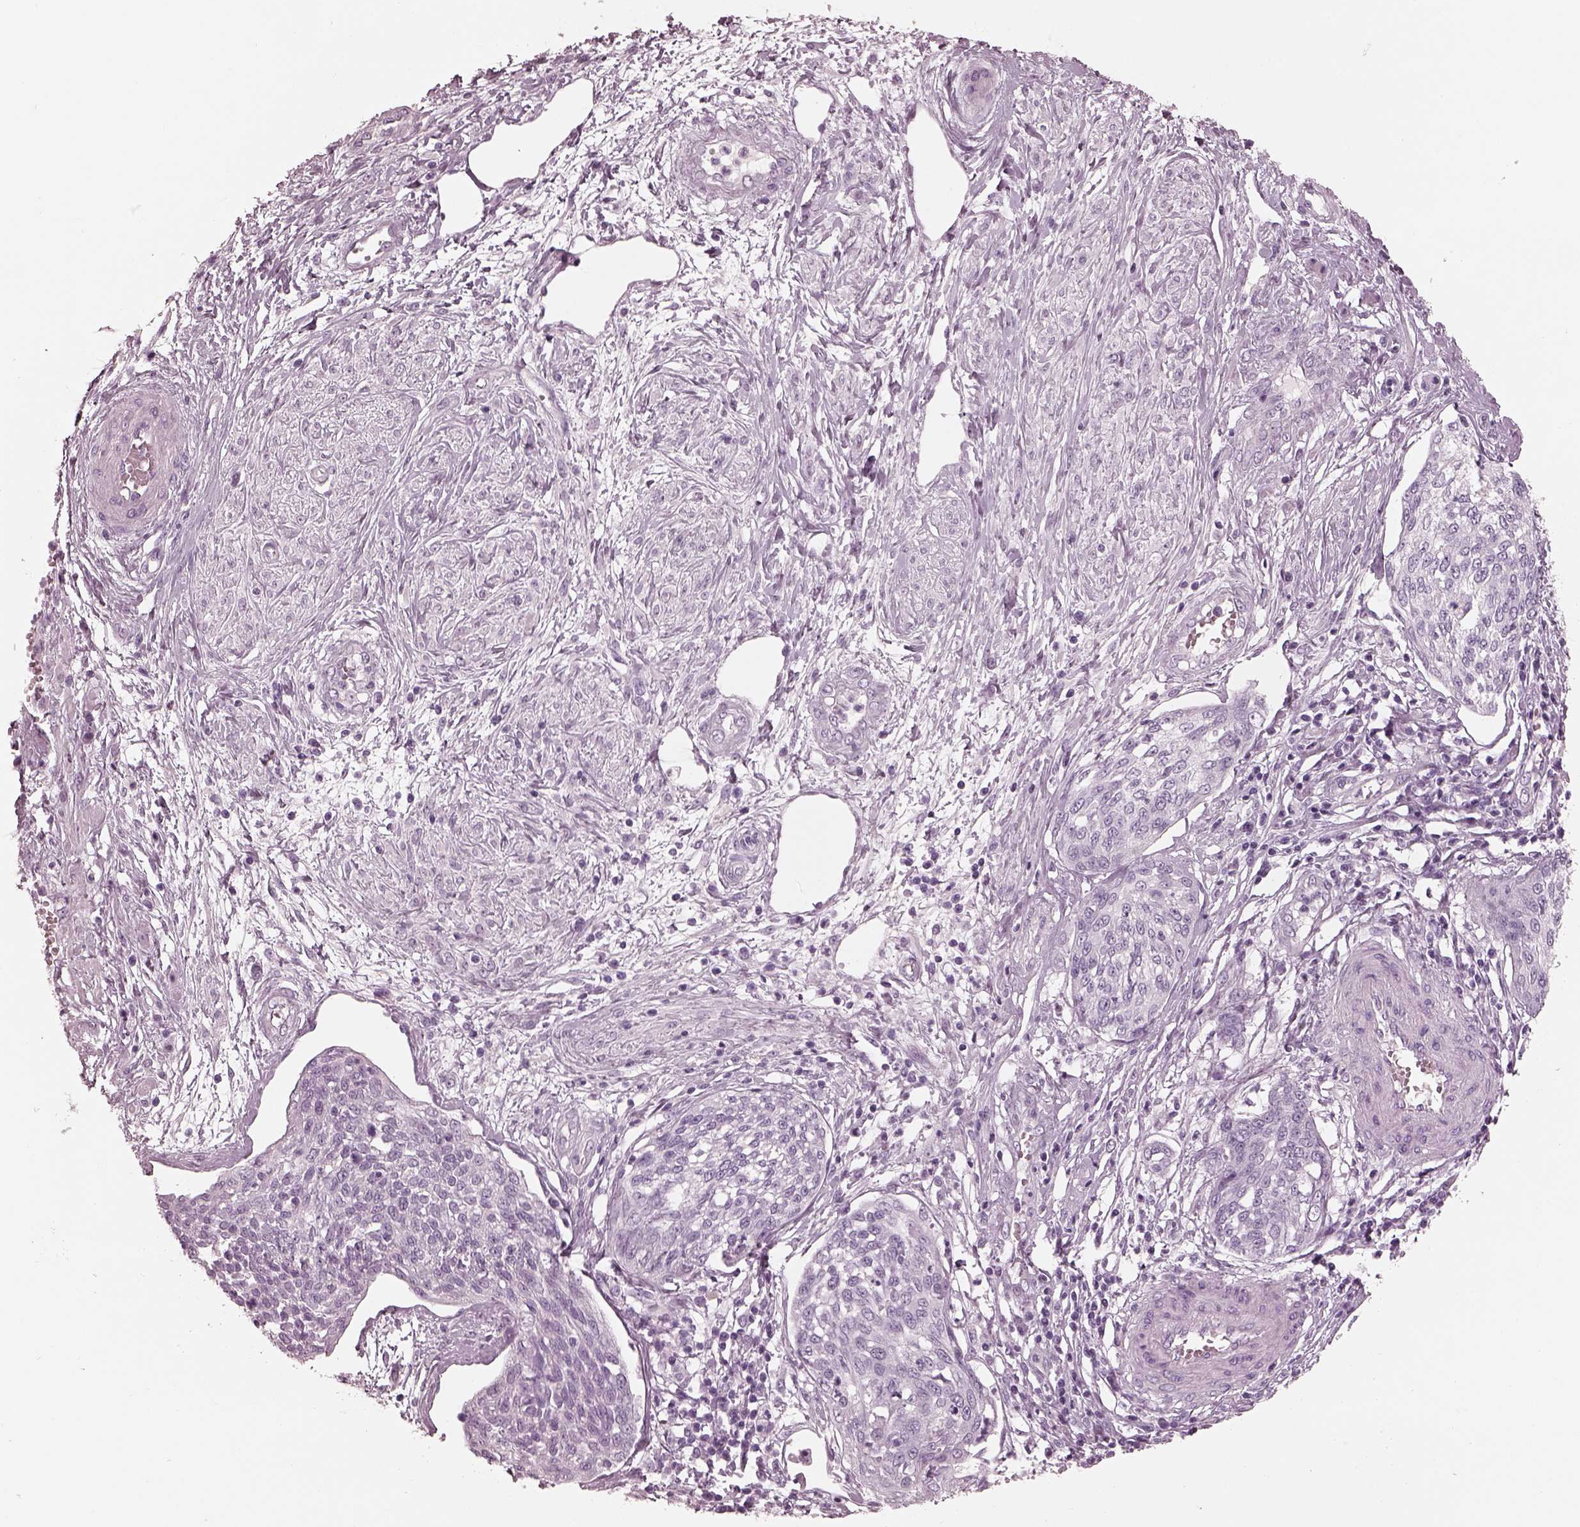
{"staining": {"intensity": "negative", "quantity": "none", "location": "none"}, "tissue": "cervical cancer", "cell_type": "Tumor cells", "image_type": "cancer", "snomed": [{"axis": "morphology", "description": "Squamous cell carcinoma, NOS"}, {"axis": "topography", "description": "Cervix"}], "caption": "High magnification brightfield microscopy of squamous cell carcinoma (cervical) stained with DAB (brown) and counterstained with hematoxylin (blue): tumor cells show no significant expression.", "gene": "FABP9", "patient": {"sex": "female", "age": 34}}